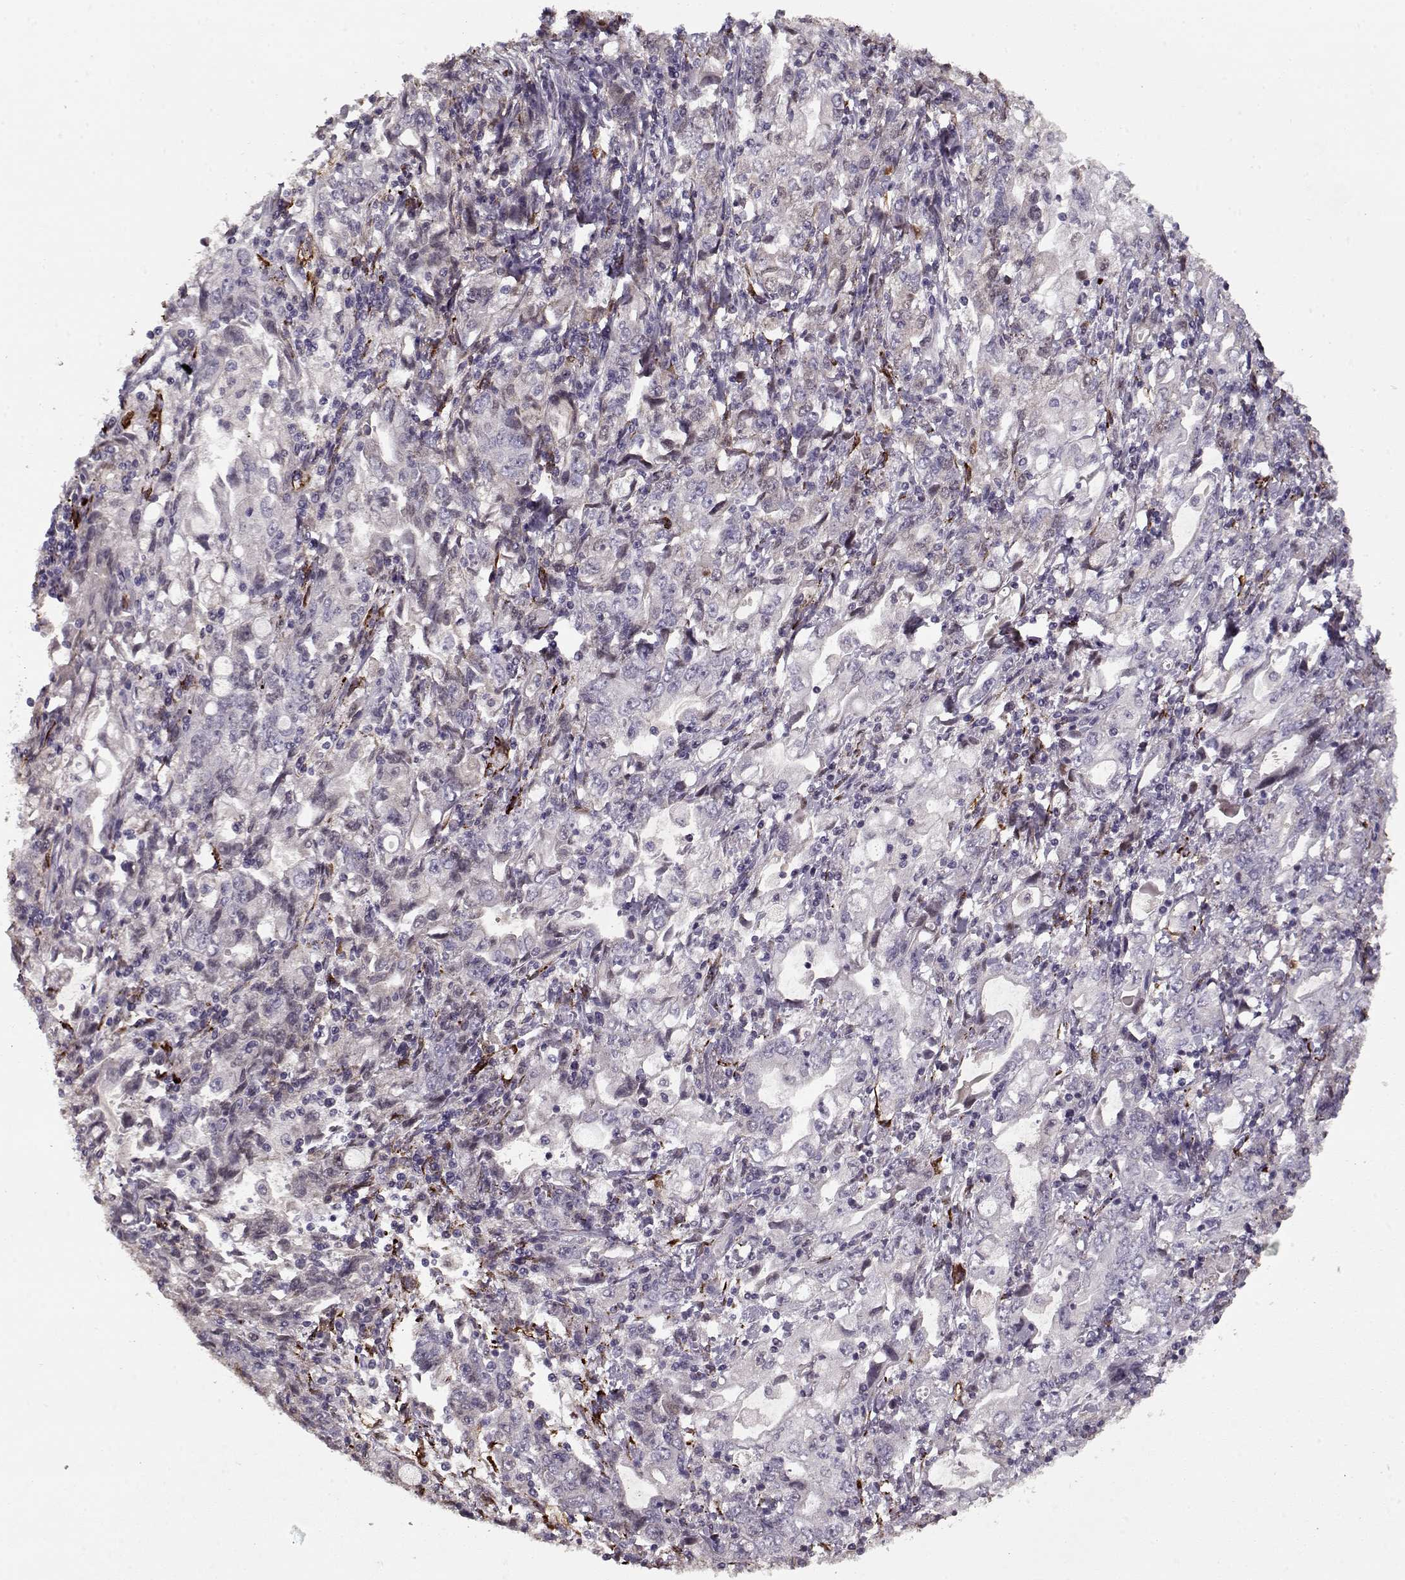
{"staining": {"intensity": "negative", "quantity": "none", "location": "none"}, "tissue": "stomach cancer", "cell_type": "Tumor cells", "image_type": "cancer", "snomed": [{"axis": "morphology", "description": "Adenocarcinoma, NOS"}, {"axis": "topography", "description": "Stomach, lower"}], "caption": "The micrograph displays no staining of tumor cells in stomach cancer.", "gene": "LAMA2", "patient": {"sex": "female", "age": 72}}